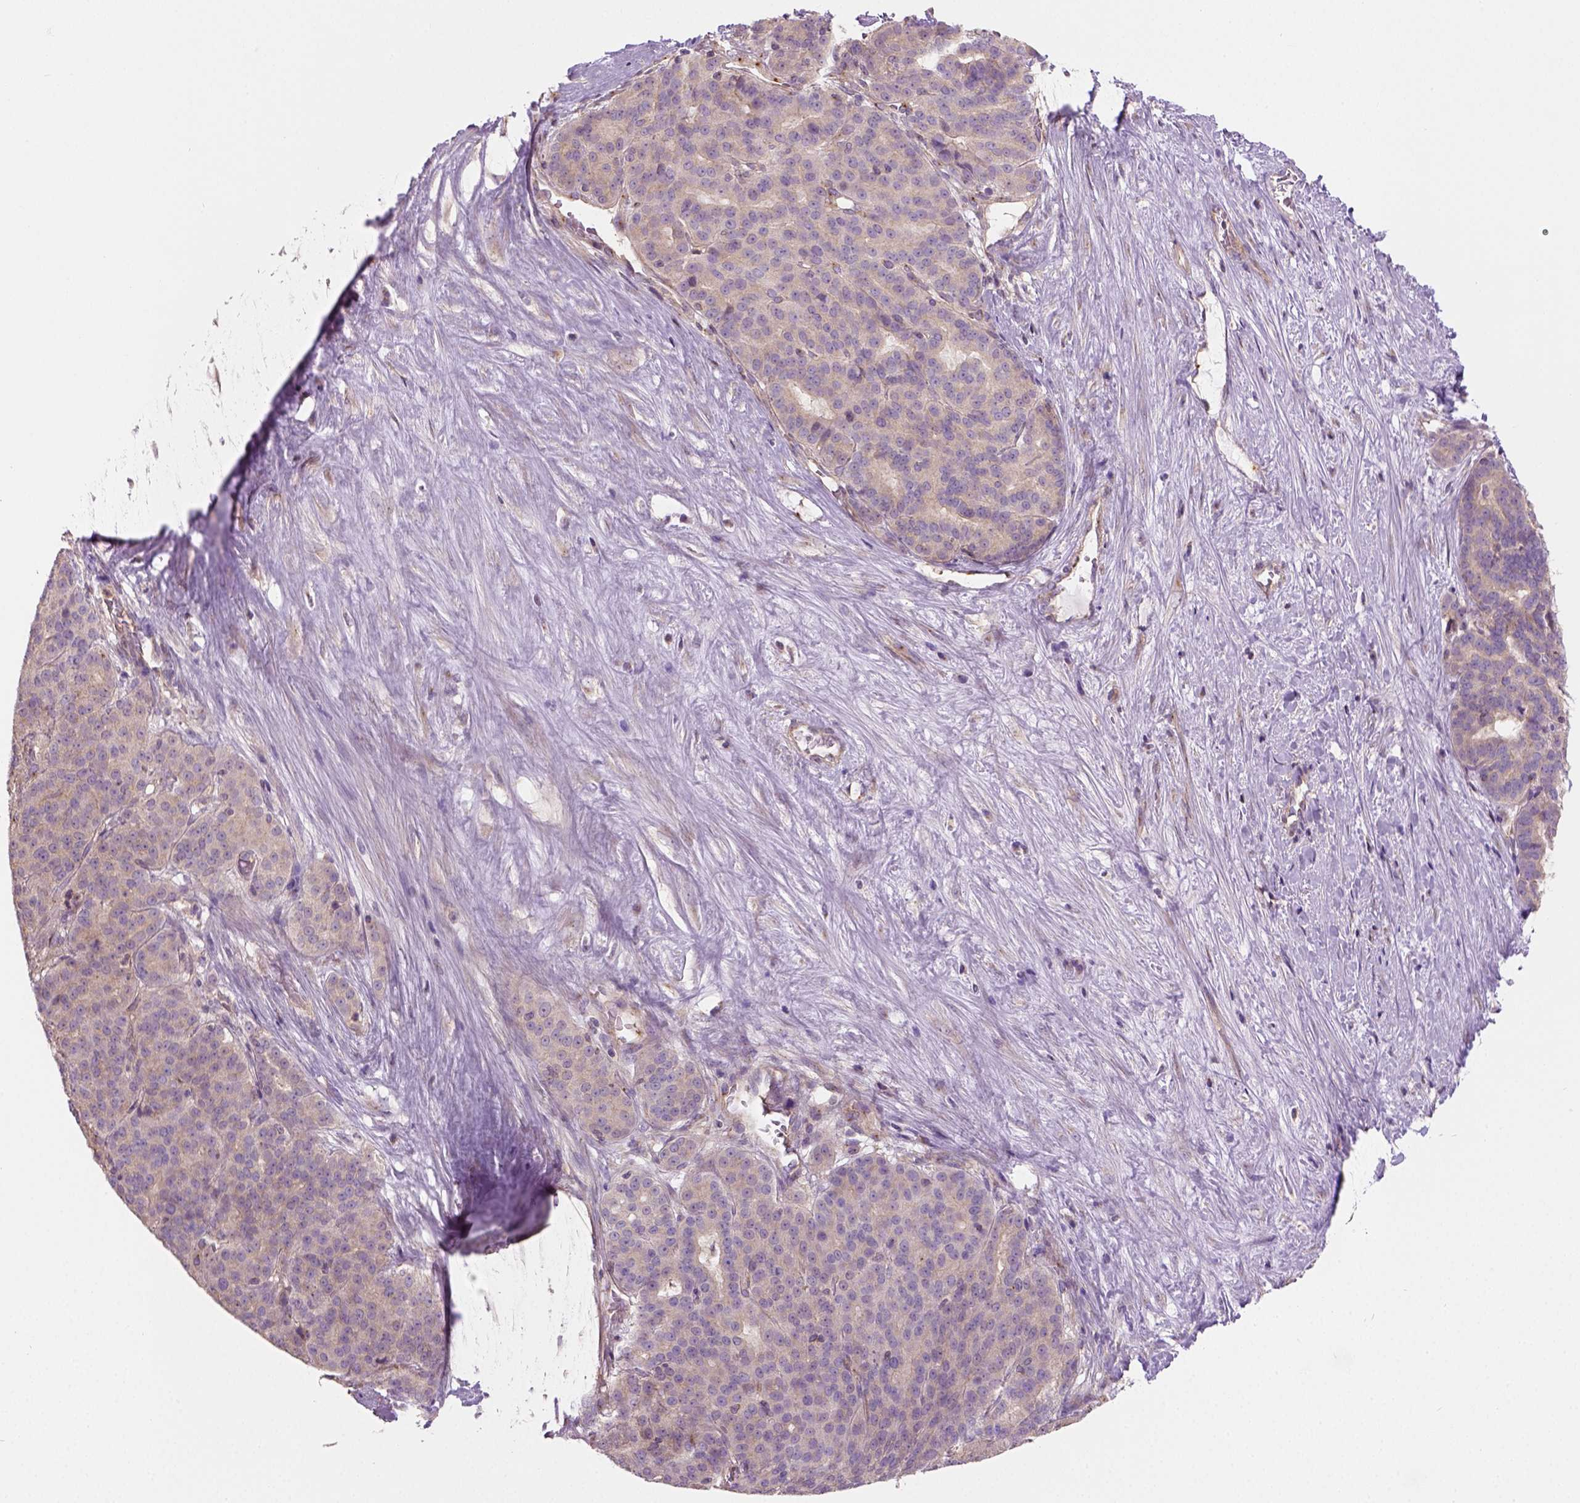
{"staining": {"intensity": "weak", "quantity": ">75%", "location": "cytoplasmic/membranous"}, "tissue": "liver cancer", "cell_type": "Tumor cells", "image_type": "cancer", "snomed": [{"axis": "morphology", "description": "Cholangiocarcinoma"}, {"axis": "topography", "description": "Liver"}], "caption": "Liver cancer (cholangiocarcinoma) stained with DAB (3,3'-diaminobenzidine) immunohistochemistry exhibits low levels of weak cytoplasmic/membranous positivity in about >75% of tumor cells.", "gene": "CRACR2A", "patient": {"sex": "female", "age": 47}}